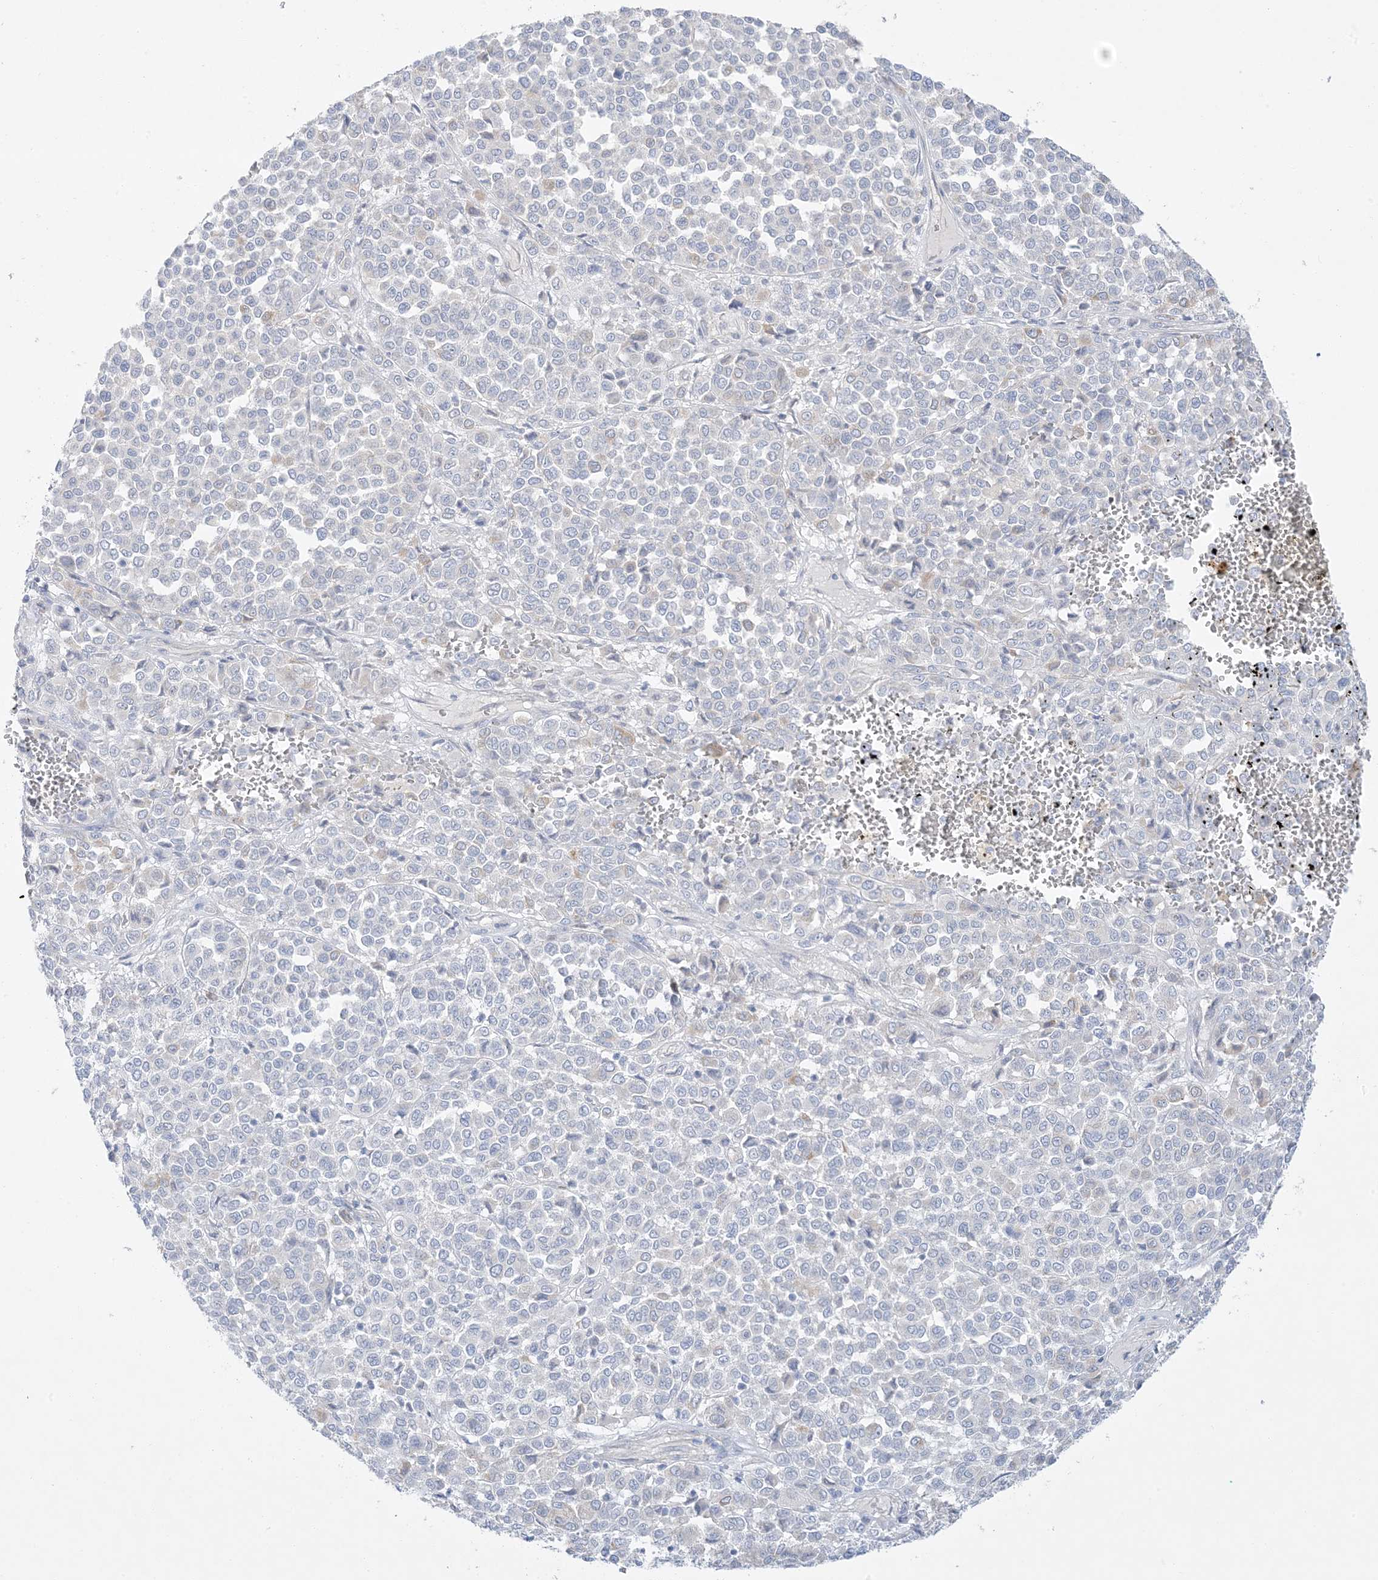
{"staining": {"intensity": "negative", "quantity": "none", "location": "none"}, "tissue": "melanoma", "cell_type": "Tumor cells", "image_type": "cancer", "snomed": [{"axis": "morphology", "description": "Malignant melanoma, Metastatic site"}, {"axis": "topography", "description": "Pancreas"}], "caption": "Tumor cells show no significant protein staining in malignant melanoma (metastatic site). The staining is performed using DAB brown chromogen with nuclei counter-stained in using hematoxylin.", "gene": "FAM184A", "patient": {"sex": "female", "age": 30}}